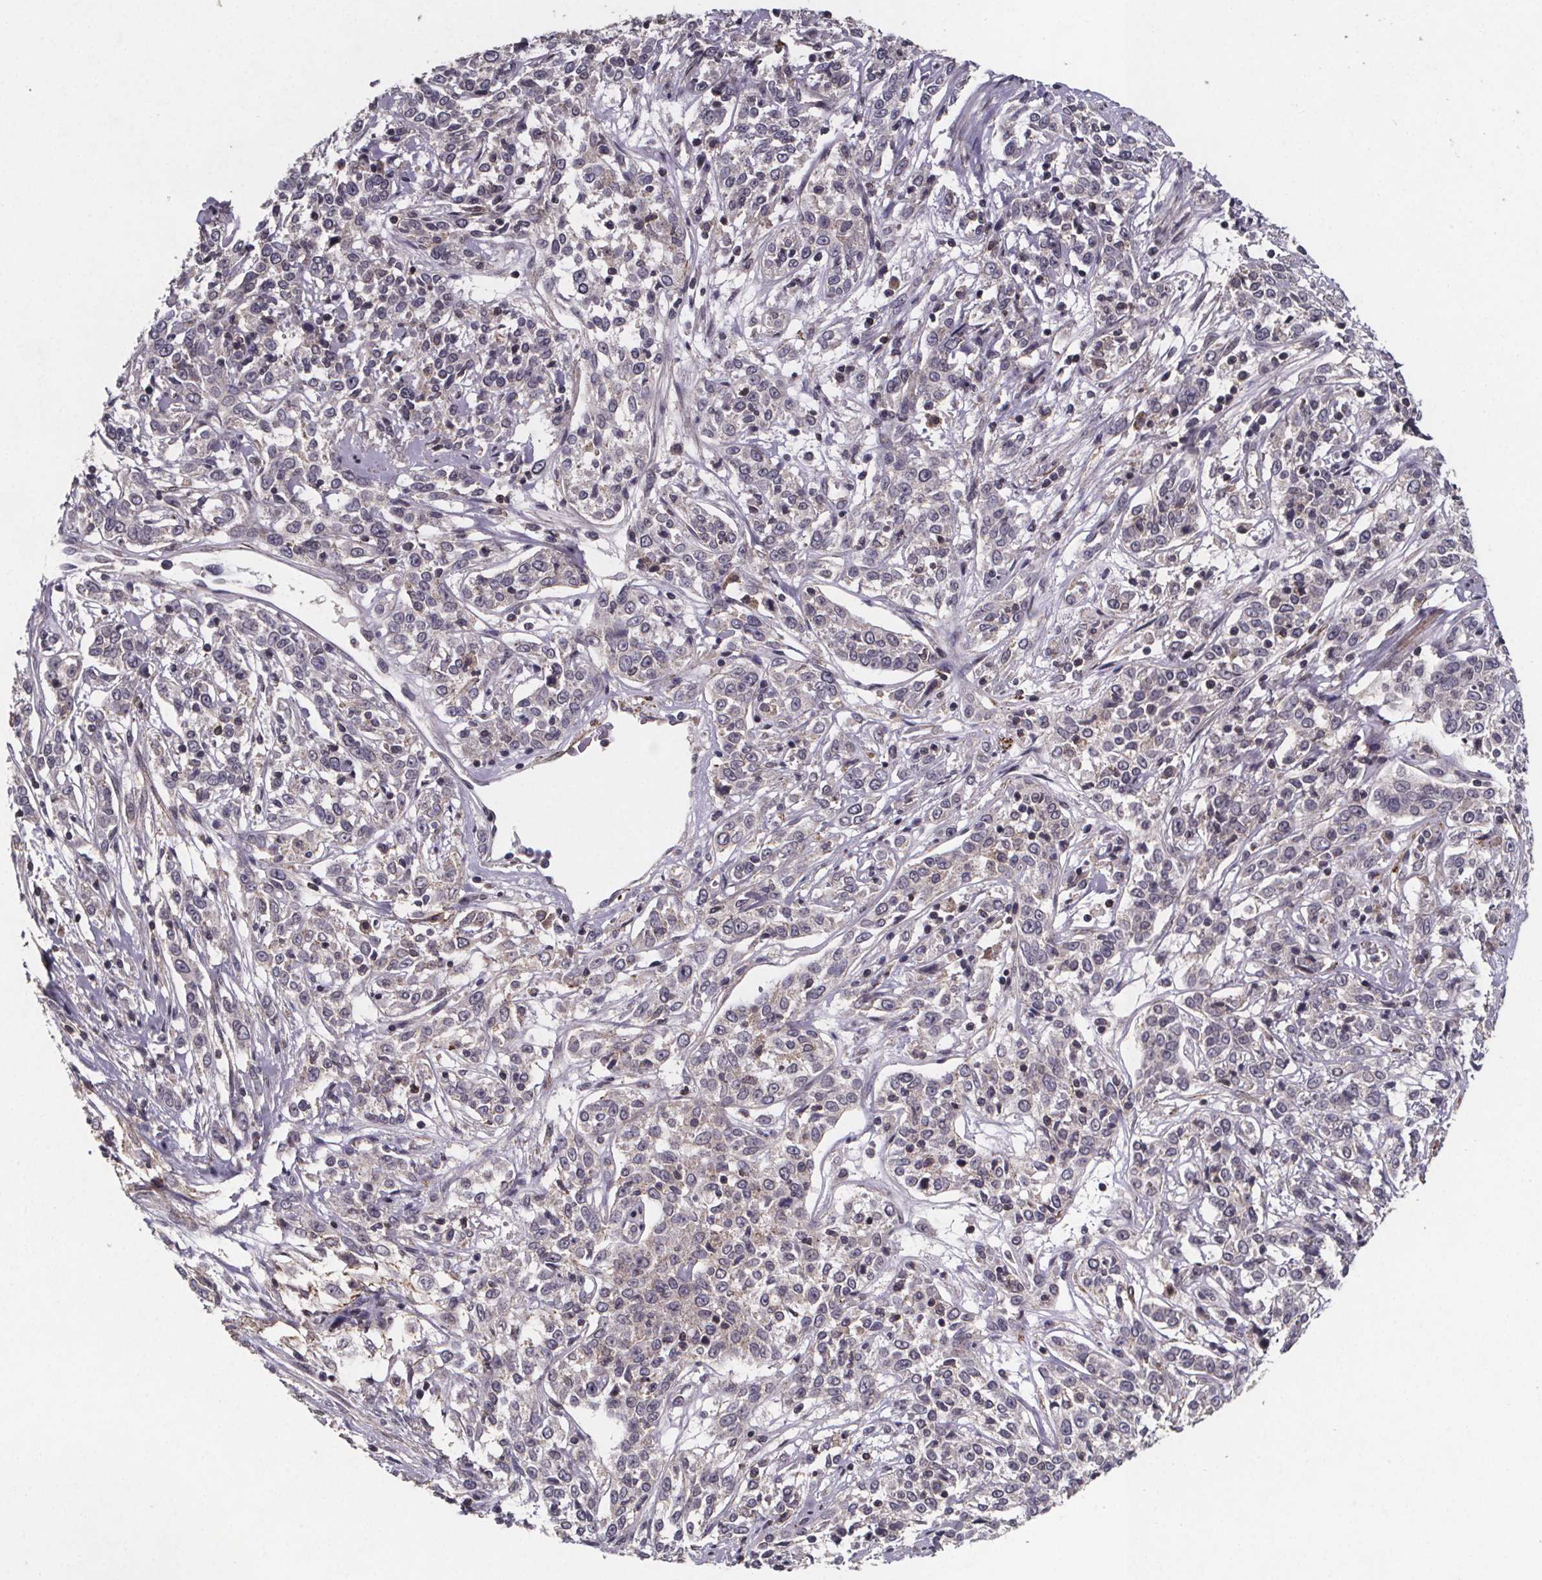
{"staining": {"intensity": "negative", "quantity": "none", "location": "none"}, "tissue": "cervical cancer", "cell_type": "Tumor cells", "image_type": "cancer", "snomed": [{"axis": "morphology", "description": "Adenocarcinoma, NOS"}, {"axis": "topography", "description": "Cervix"}], "caption": "DAB immunohistochemical staining of human cervical adenocarcinoma displays no significant expression in tumor cells.", "gene": "PALLD", "patient": {"sex": "female", "age": 40}}